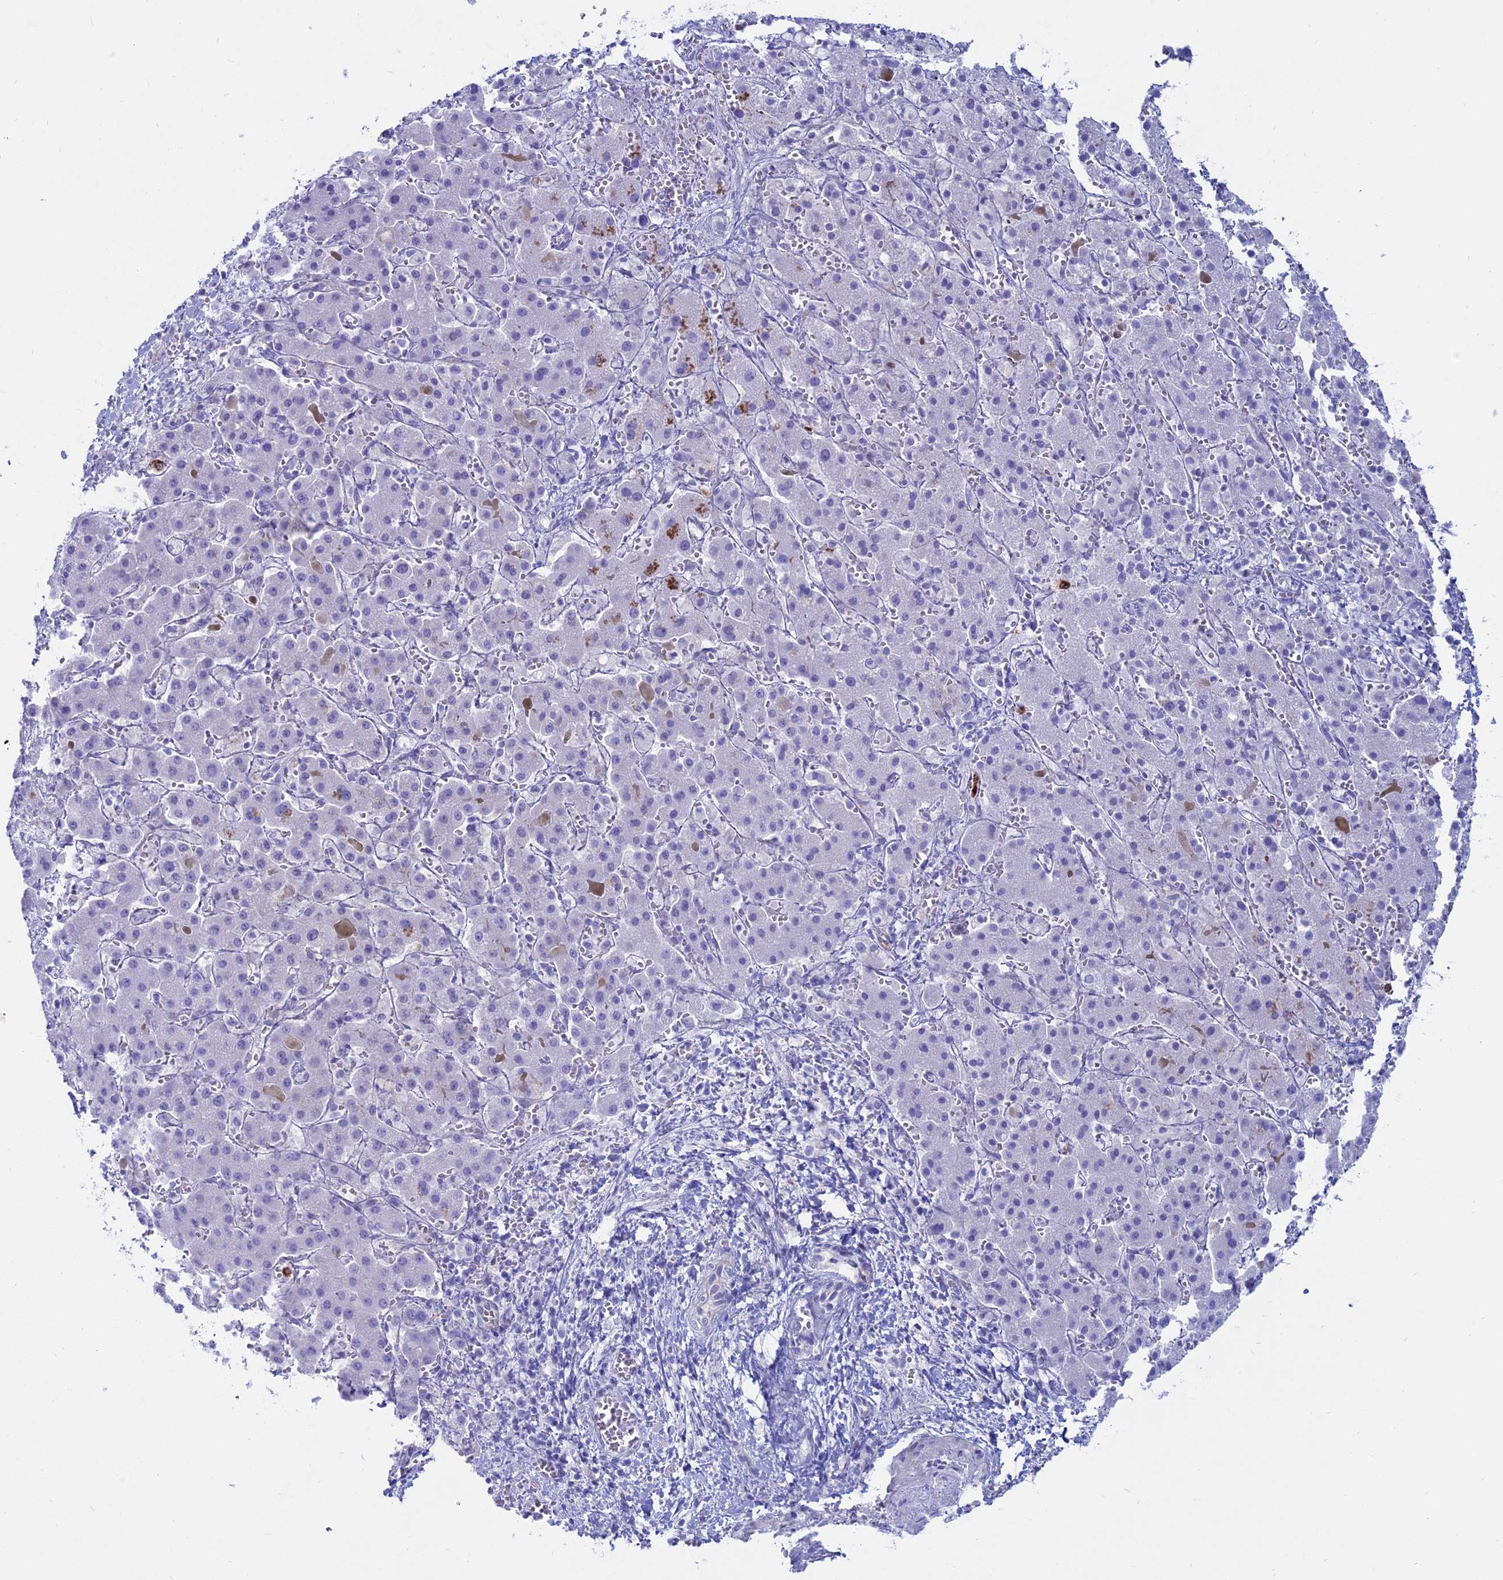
{"staining": {"intensity": "negative", "quantity": "none", "location": "none"}, "tissue": "liver cancer", "cell_type": "Tumor cells", "image_type": "cancer", "snomed": [{"axis": "morphology", "description": "Cholangiocarcinoma"}, {"axis": "topography", "description": "Liver"}], "caption": "An IHC photomicrograph of liver cancer (cholangiocarcinoma) is shown. There is no staining in tumor cells of liver cancer (cholangiocarcinoma). Nuclei are stained in blue.", "gene": "OR2AE1", "patient": {"sex": "female", "age": 52}}